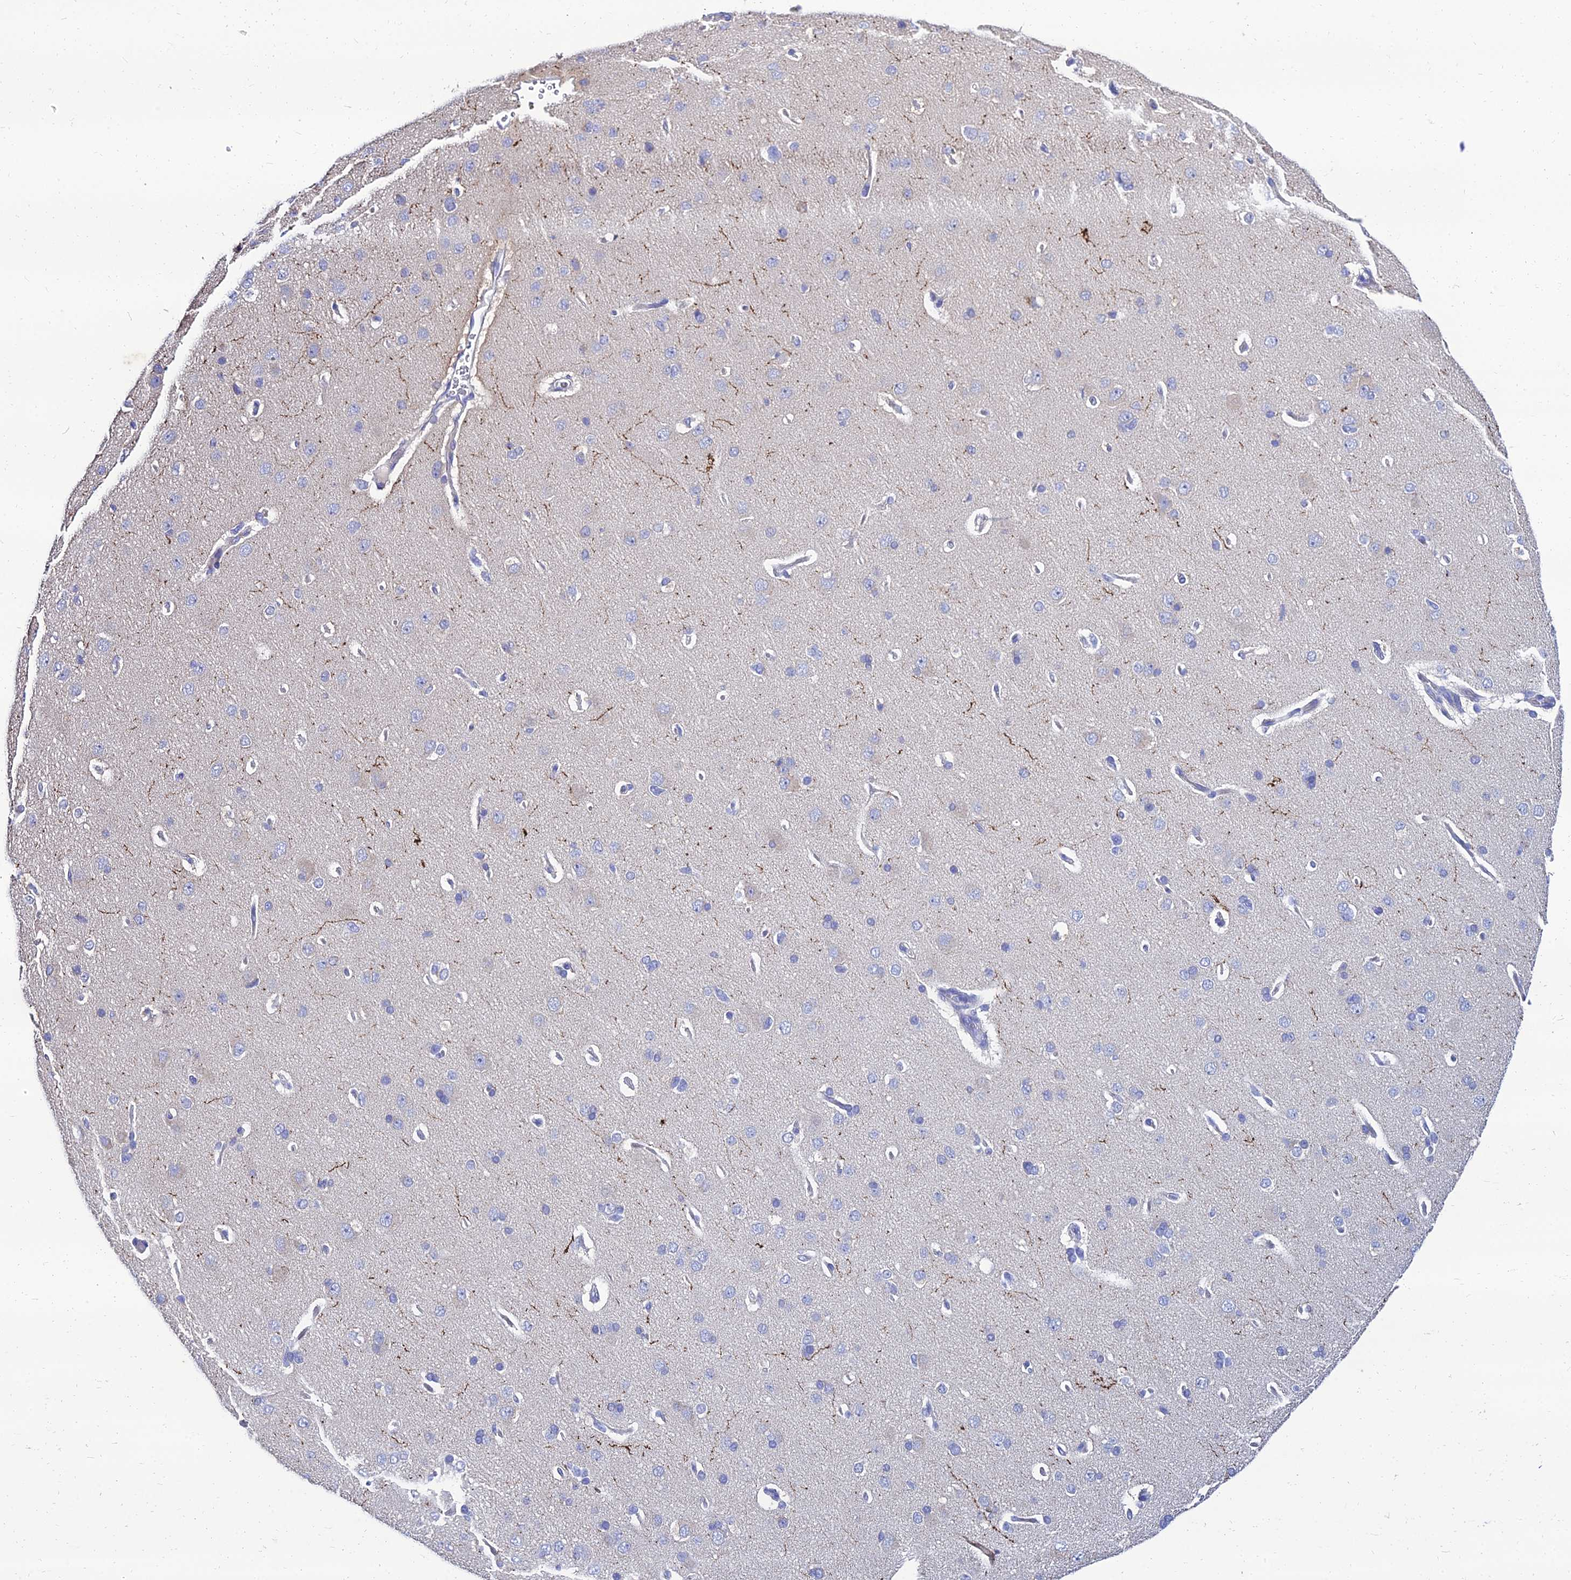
{"staining": {"intensity": "negative", "quantity": "none", "location": "none"}, "tissue": "cerebral cortex", "cell_type": "Endothelial cells", "image_type": "normal", "snomed": [{"axis": "morphology", "description": "Normal tissue, NOS"}, {"axis": "topography", "description": "Cerebral cortex"}], "caption": "The photomicrograph demonstrates no staining of endothelial cells in benign cerebral cortex. (Stains: DAB immunohistochemistry (IHC) with hematoxylin counter stain, Microscopy: brightfield microscopy at high magnification).", "gene": "NPY", "patient": {"sex": "male", "age": 62}}